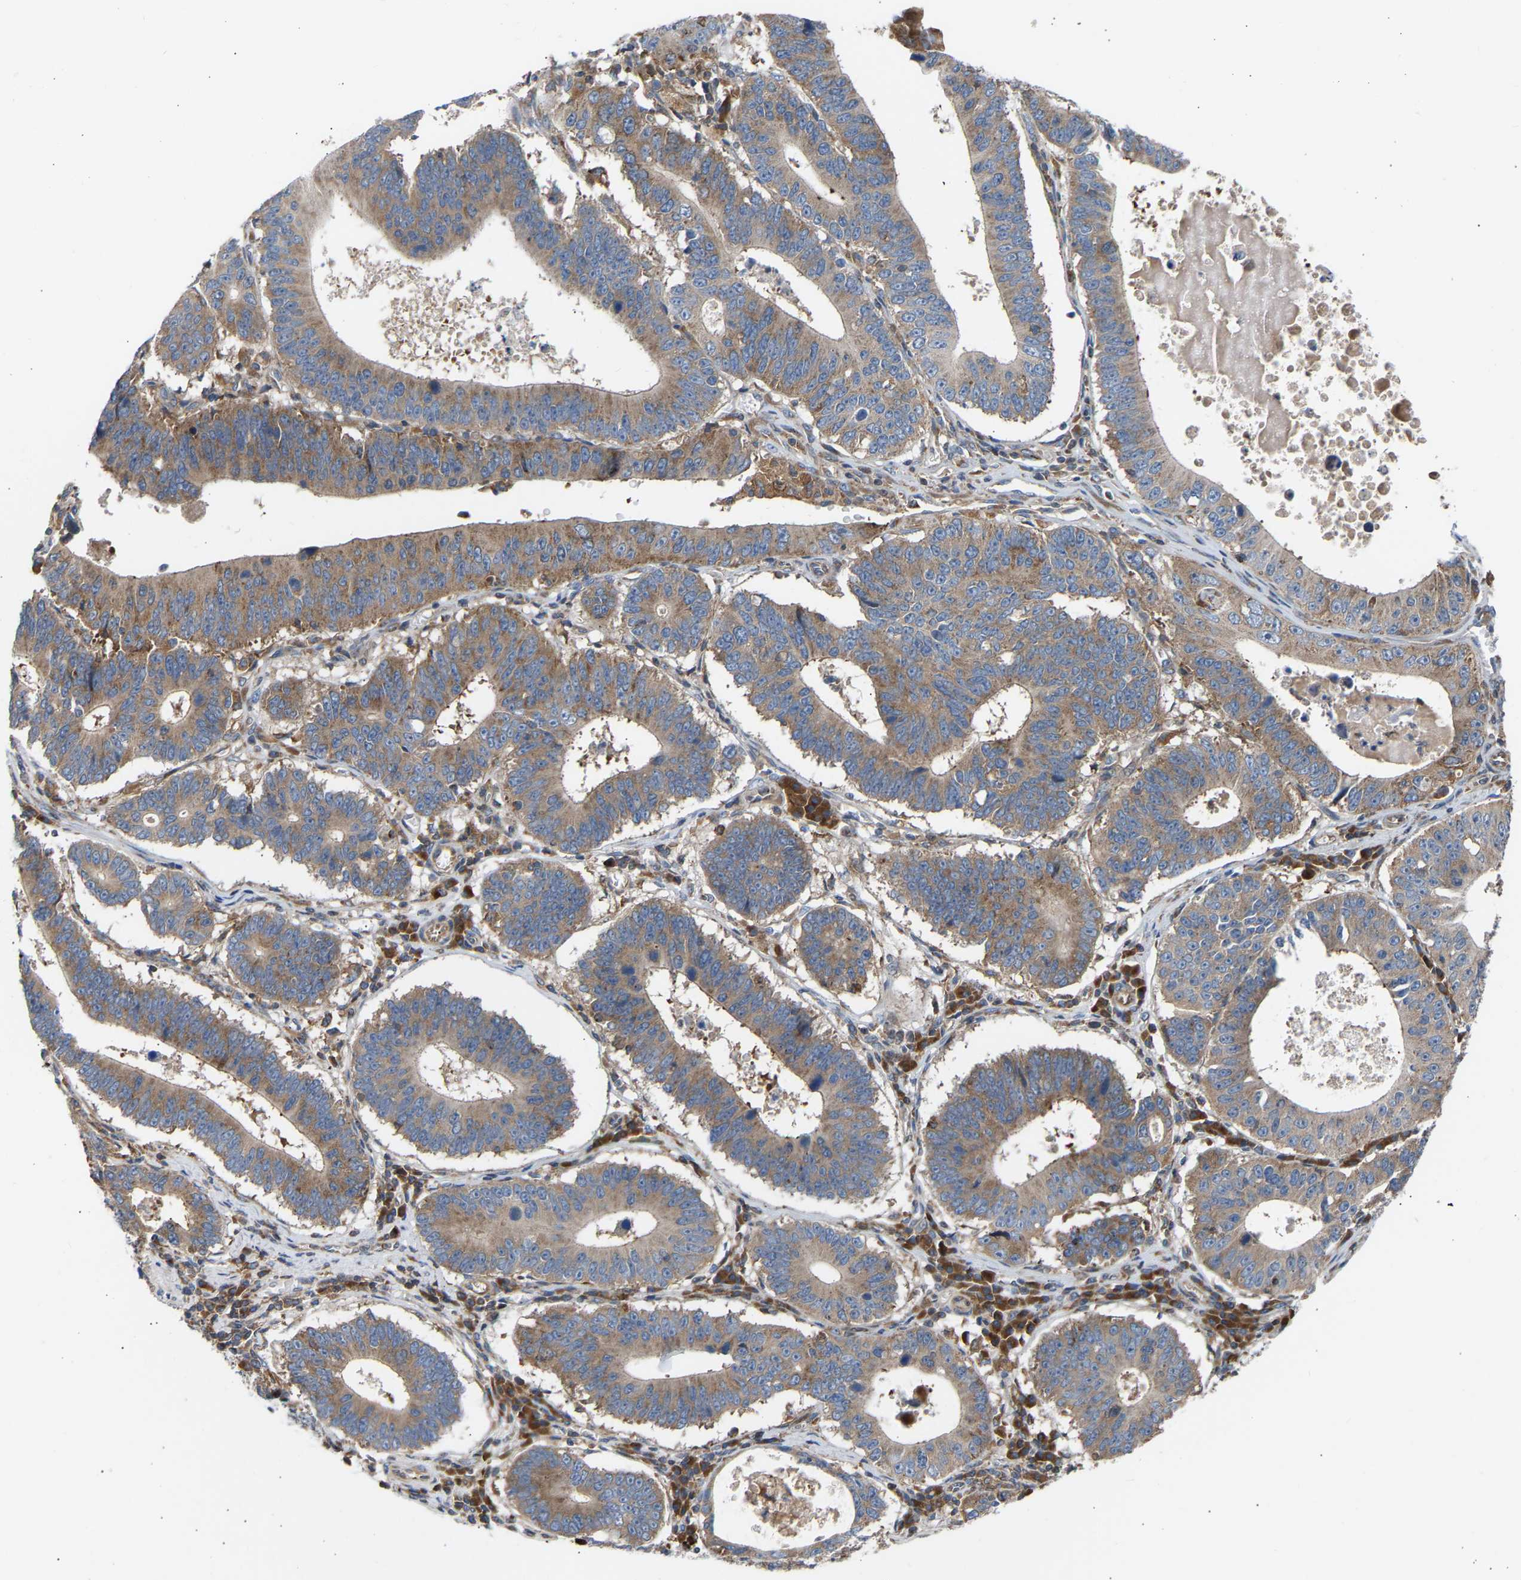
{"staining": {"intensity": "moderate", "quantity": ">75%", "location": "cytoplasmic/membranous"}, "tissue": "stomach cancer", "cell_type": "Tumor cells", "image_type": "cancer", "snomed": [{"axis": "morphology", "description": "Adenocarcinoma, NOS"}, {"axis": "topography", "description": "Stomach"}], "caption": "Human stomach cancer stained for a protein (brown) demonstrates moderate cytoplasmic/membranous positive expression in about >75% of tumor cells.", "gene": "GCN1", "patient": {"sex": "male", "age": 59}}